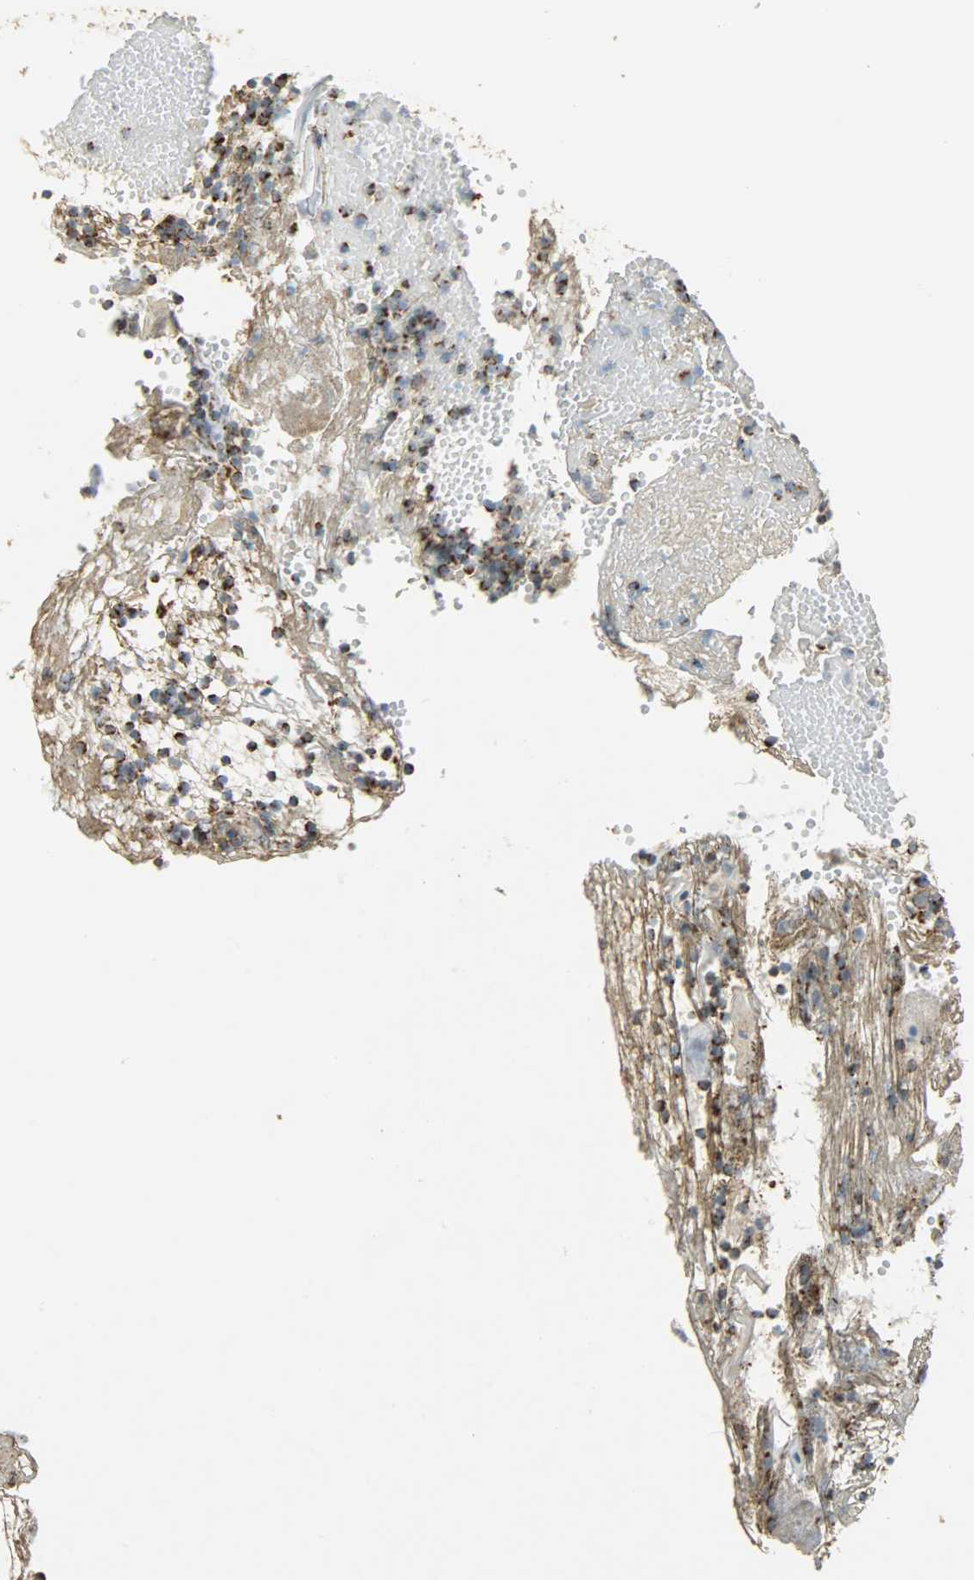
{"staining": {"intensity": "moderate", "quantity": ">75%", "location": "cytoplasmic/membranous"}, "tissue": "tonsil", "cell_type": "Squamous epithelial cells", "image_type": "normal", "snomed": [{"axis": "morphology", "description": "Normal tissue, NOS"}, {"axis": "topography", "description": "Tonsil"}], "caption": "DAB immunohistochemical staining of benign human tonsil demonstrates moderate cytoplasmic/membranous protein positivity in about >75% of squamous epithelial cells. The protein of interest is stained brown, and the nuclei are stained in blue (DAB (3,3'-diaminobenzidine) IHC with brightfield microscopy, high magnification).", "gene": "HDHD5", "patient": {"sex": "female", "age": 40}}